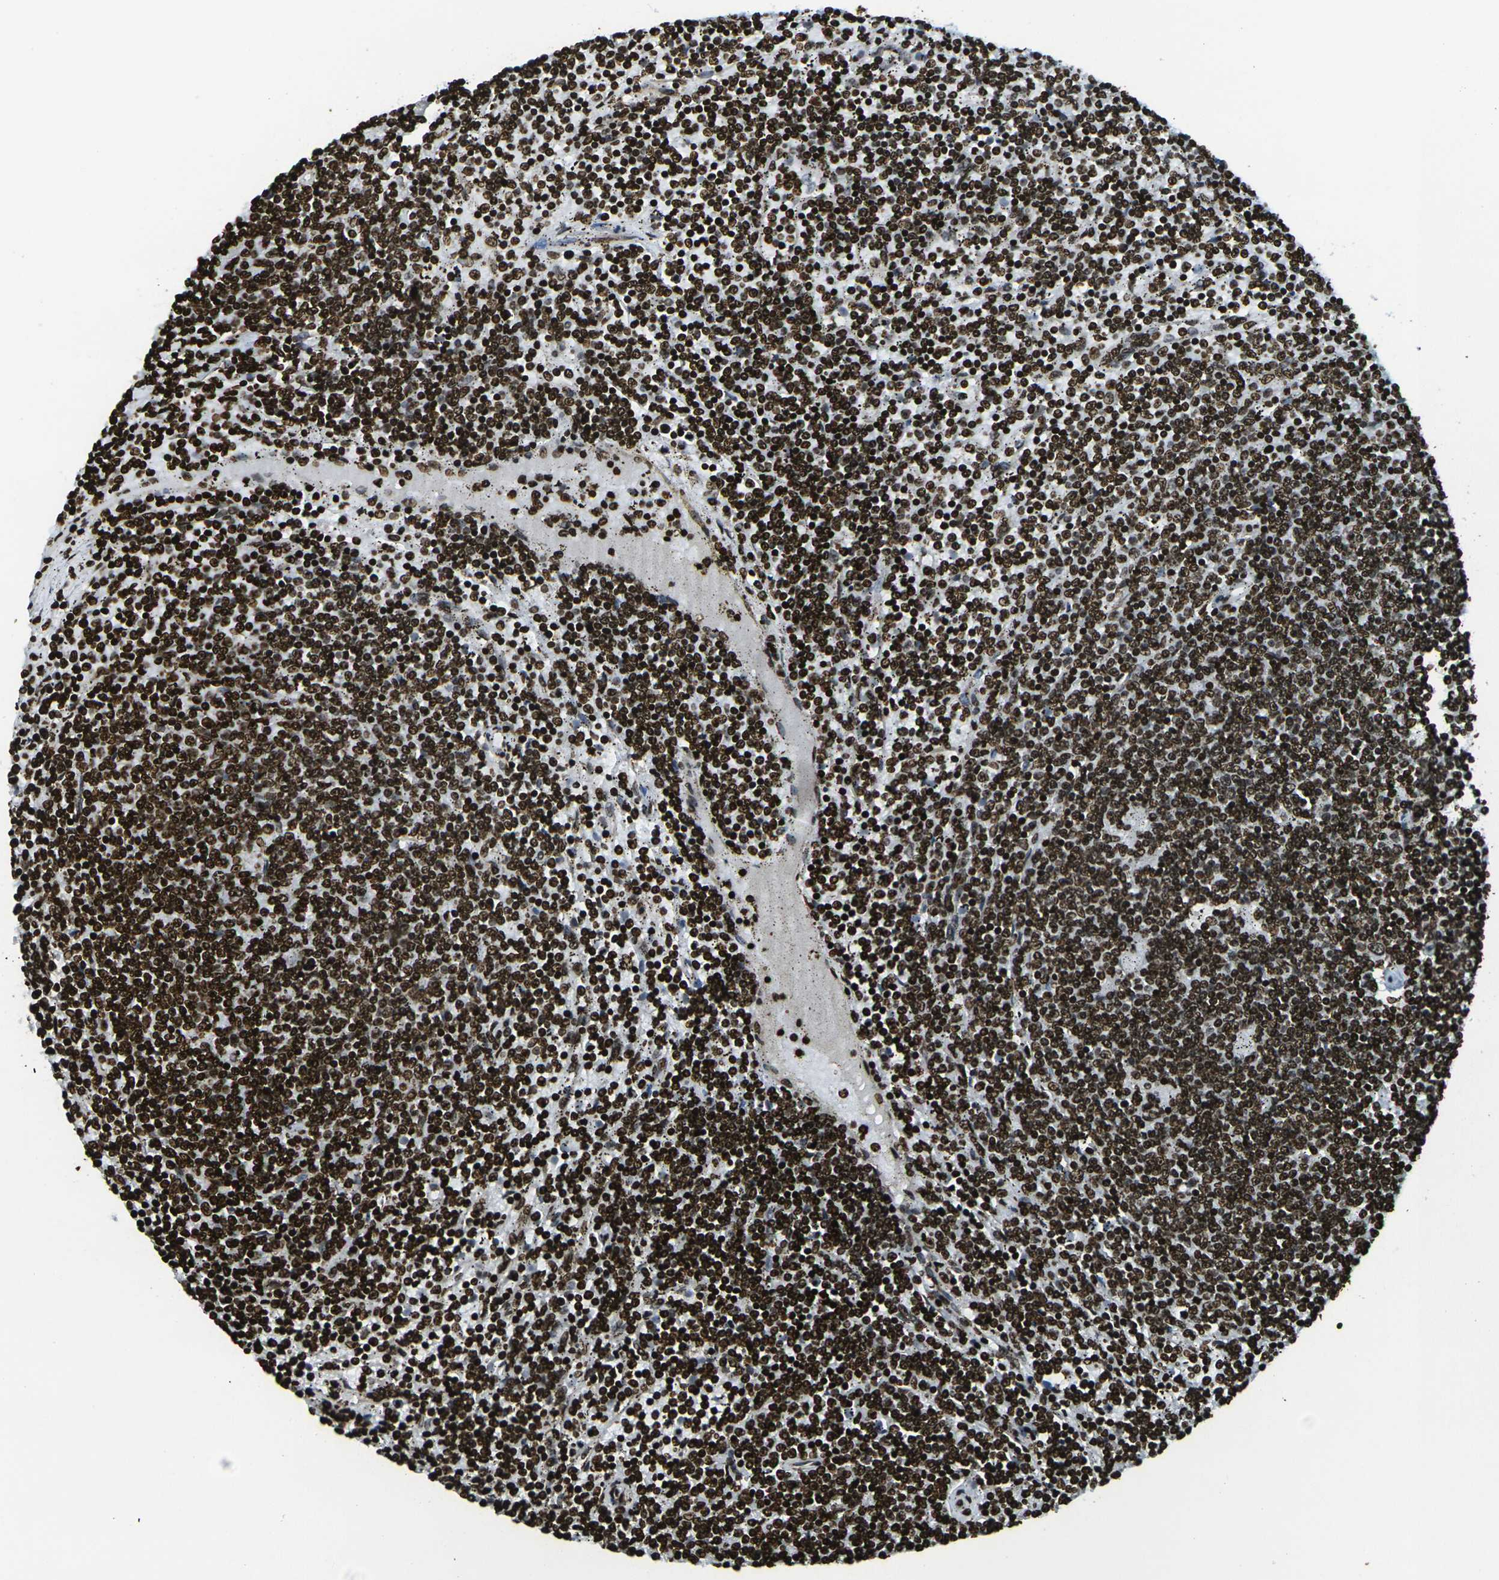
{"staining": {"intensity": "strong", "quantity": ">75%", "location": "nuclear"}, "tissue": "lymphoma", "cell_type": "Tumor cells", "image_type": "cancer", "snomed": [{"axis": "morphology", "description": "Malignant lymphoma, non-Hodgkin's type, Low grade"}, {"axis": "topography", "description": "Spleen"}], "caption": "Protein analysis of lymphoma tissue displays strong nuclear positivity in about >75% of tumor cells.", "gene": "H1-2", "patient": {"sex": "female", "age": 50}}